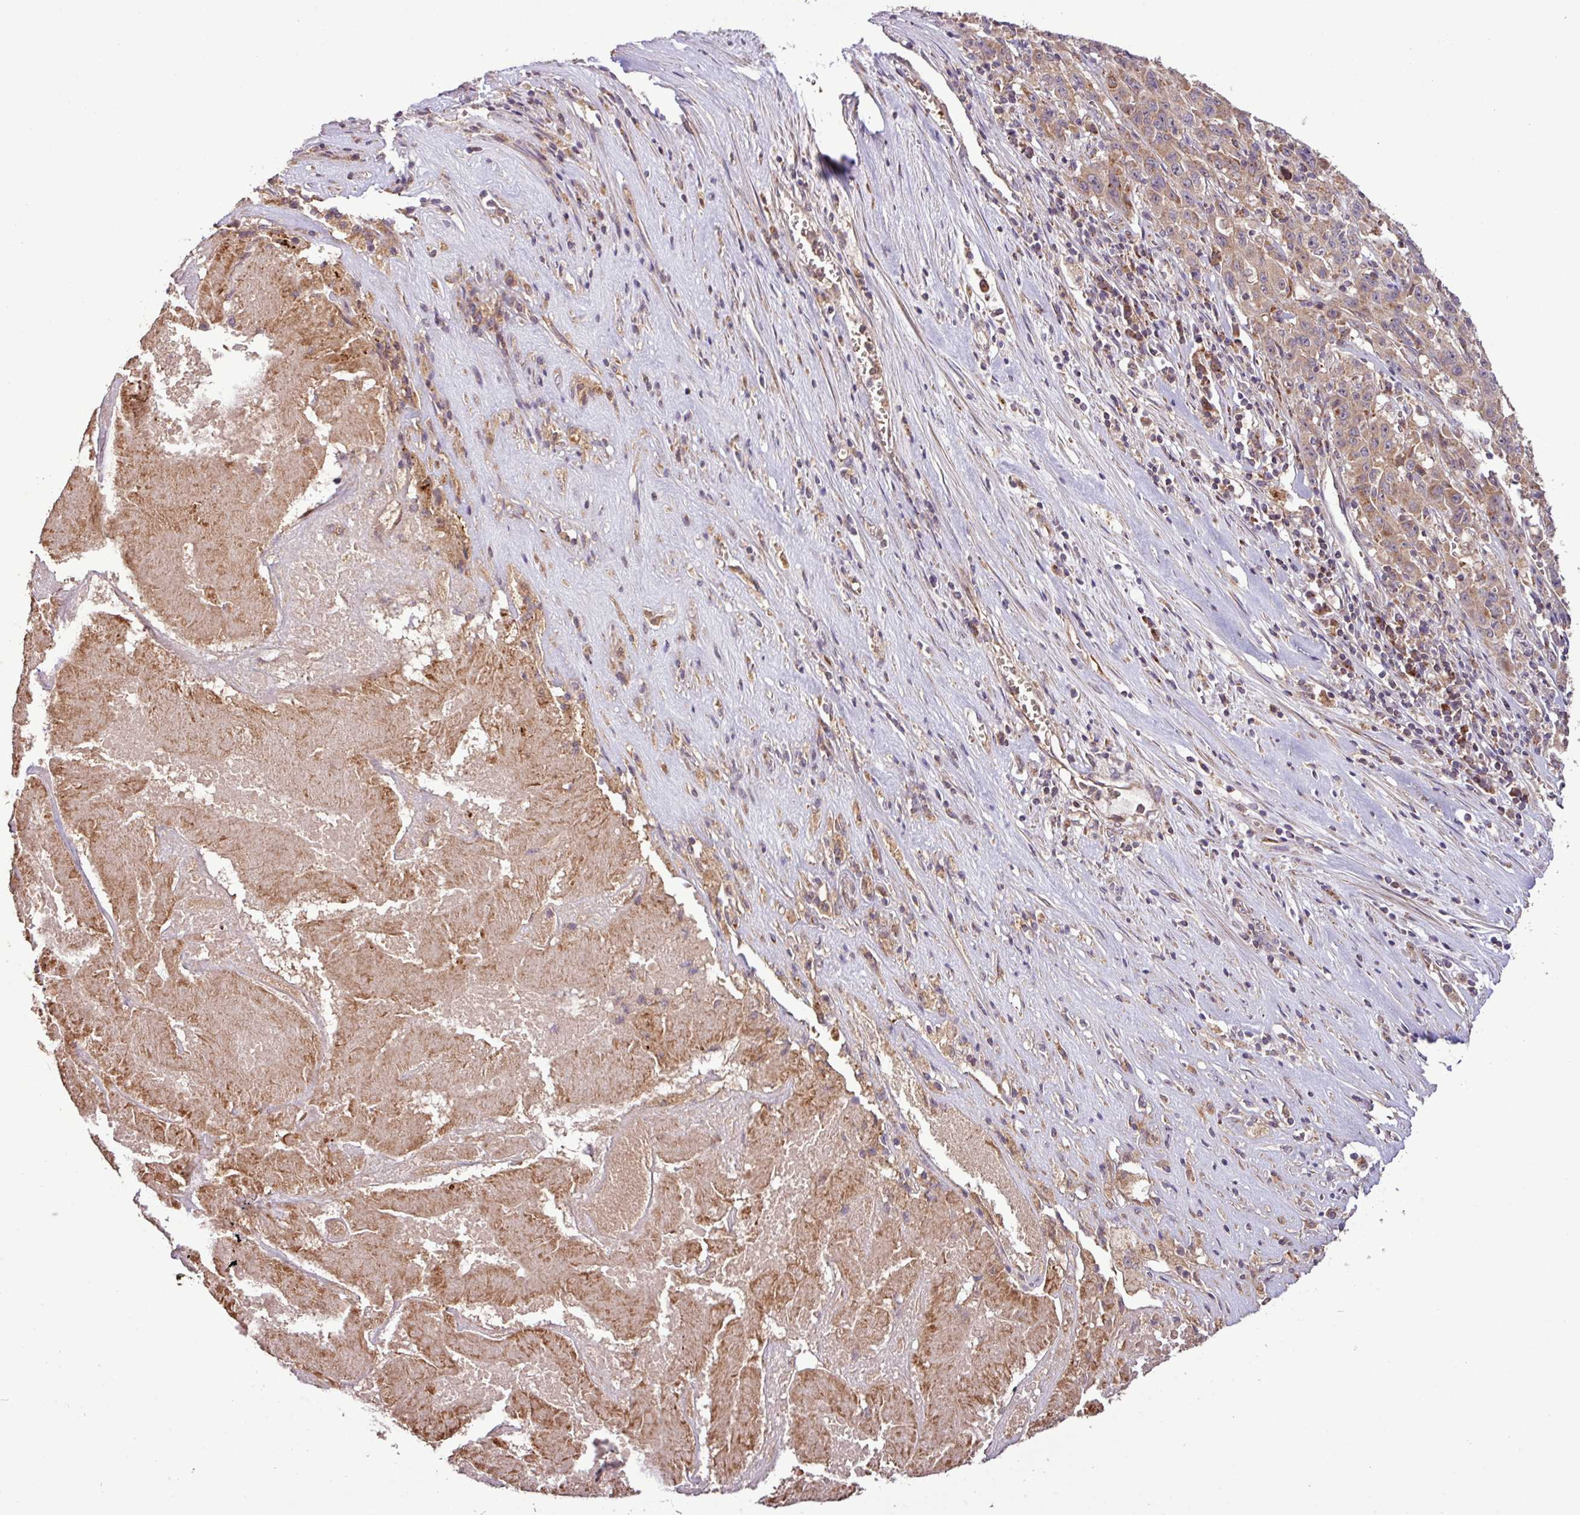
{"staining": {"intensity": "moderate", "quantity": ">75%", "location": "cytoplasmic/membranous"}, "tissue": "pancreatic cancer", "cell_type": "Tumor cells", "image_type": "cancer", "snomed": [{"axis": "morphology", "description": "Adenocarcinoma, NOS"}, {"axis": "topography", "description": "Pancreas"}], "caption": "Protein expression by immunohistochemistry demonstrates moderate cytoplasmic/membranous staining in approximately >75% of tumor cells in pancreatic adenocarcinoma. (DAB = brown stain, brightfield microscopy at high magnification).", "gene": "YPEL3", "patient": {"sex": "male", "age": 63}}